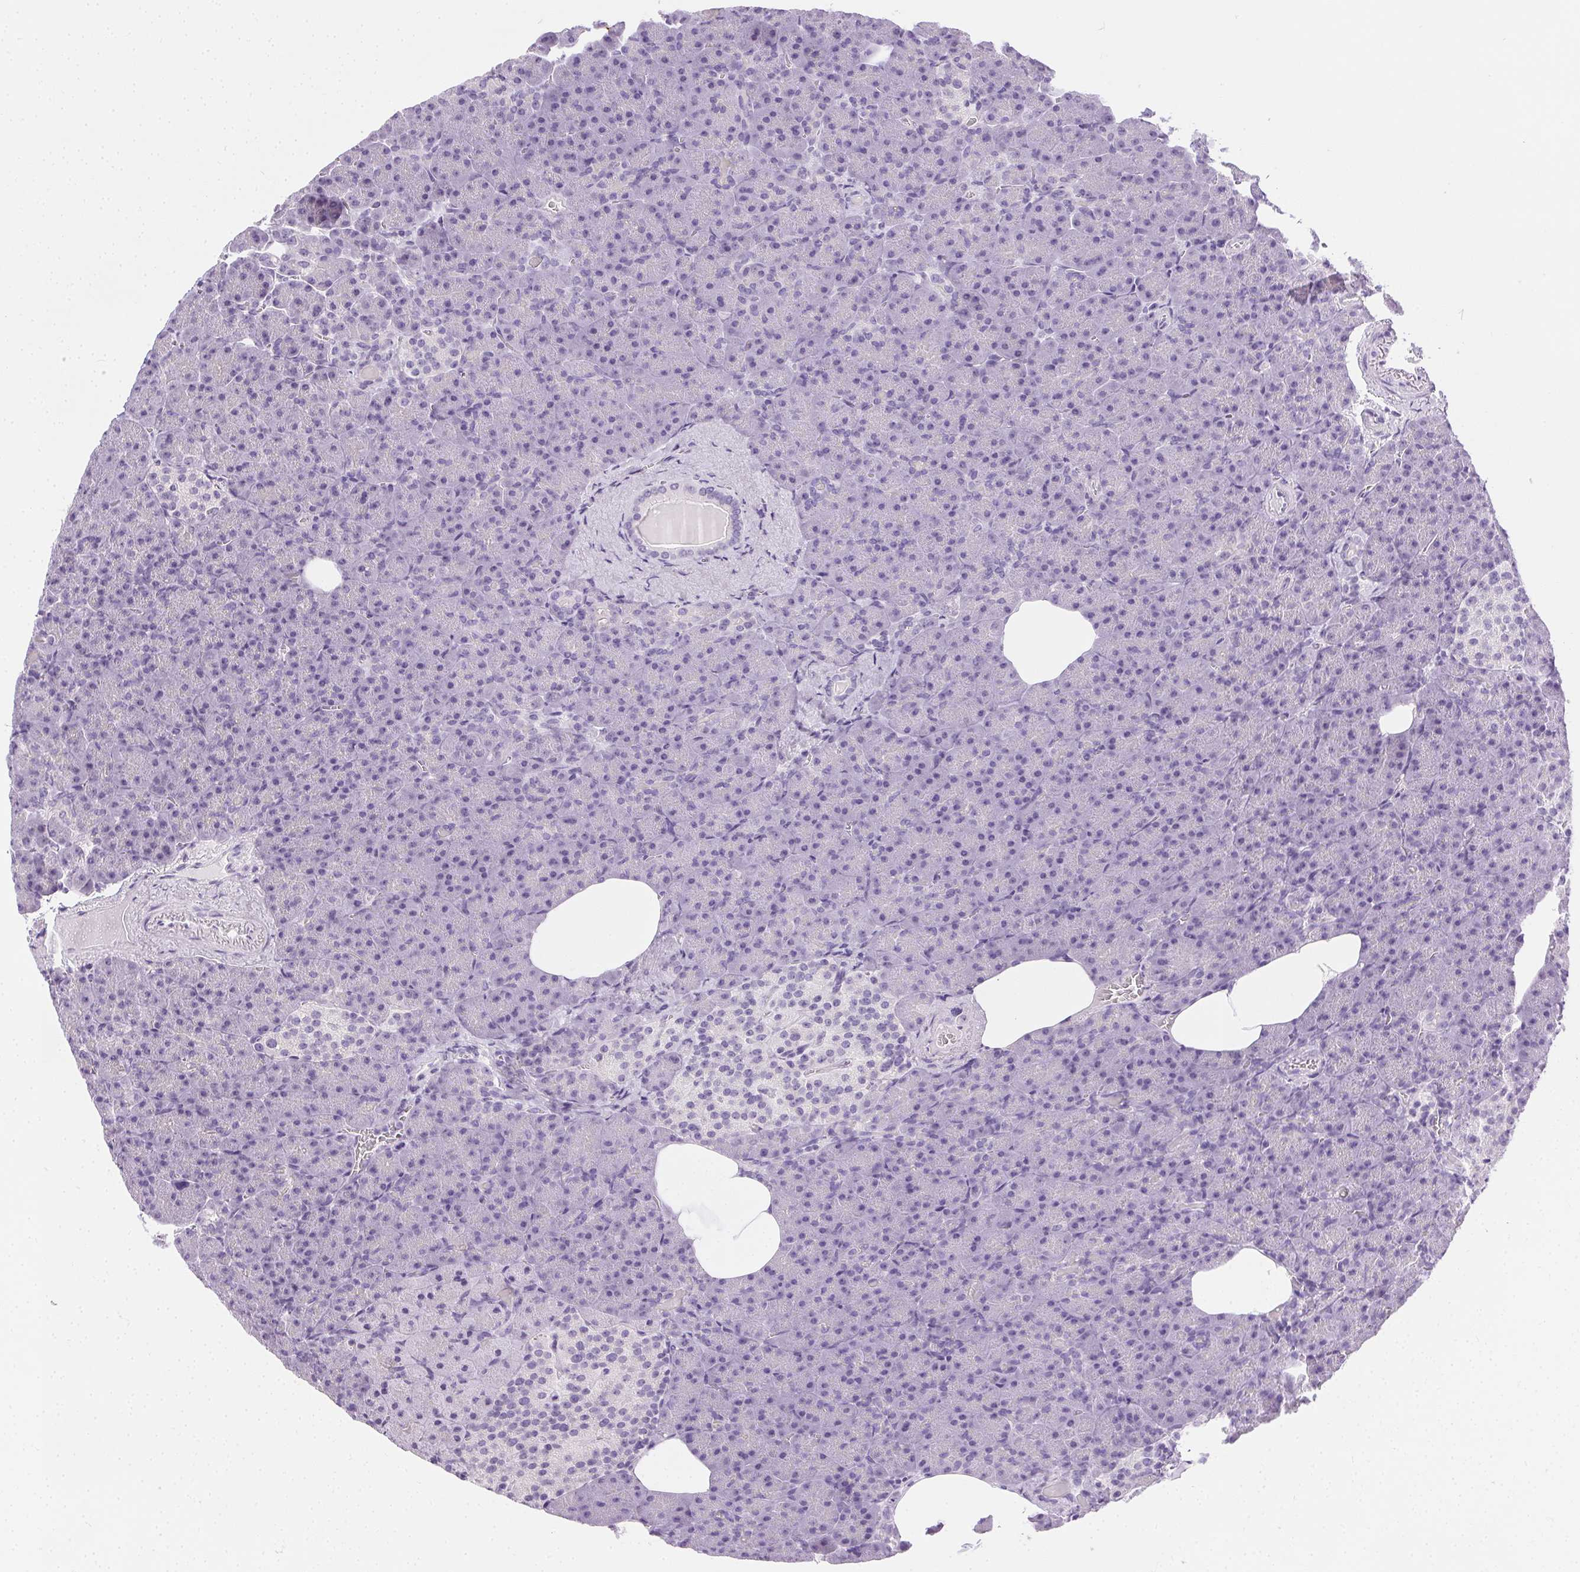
{"staining": {"intensity": "negative", "quantity": "none", "location": "none"}, "tissue": "pancreas", "cell_type": "Exocrine glandular cells", "image_type": "normal", "snomed": [{"axis": "morphology", "description": "Normal tissue, NOS"}, {"axis": "topography", "description": "Pancreas"}], "caption": "Pancreas stained for a protein using IHC displays no staining exocrine glandular cells.", "gene": "C20orf85", "patient": {"sex": "female", "age": 74}}